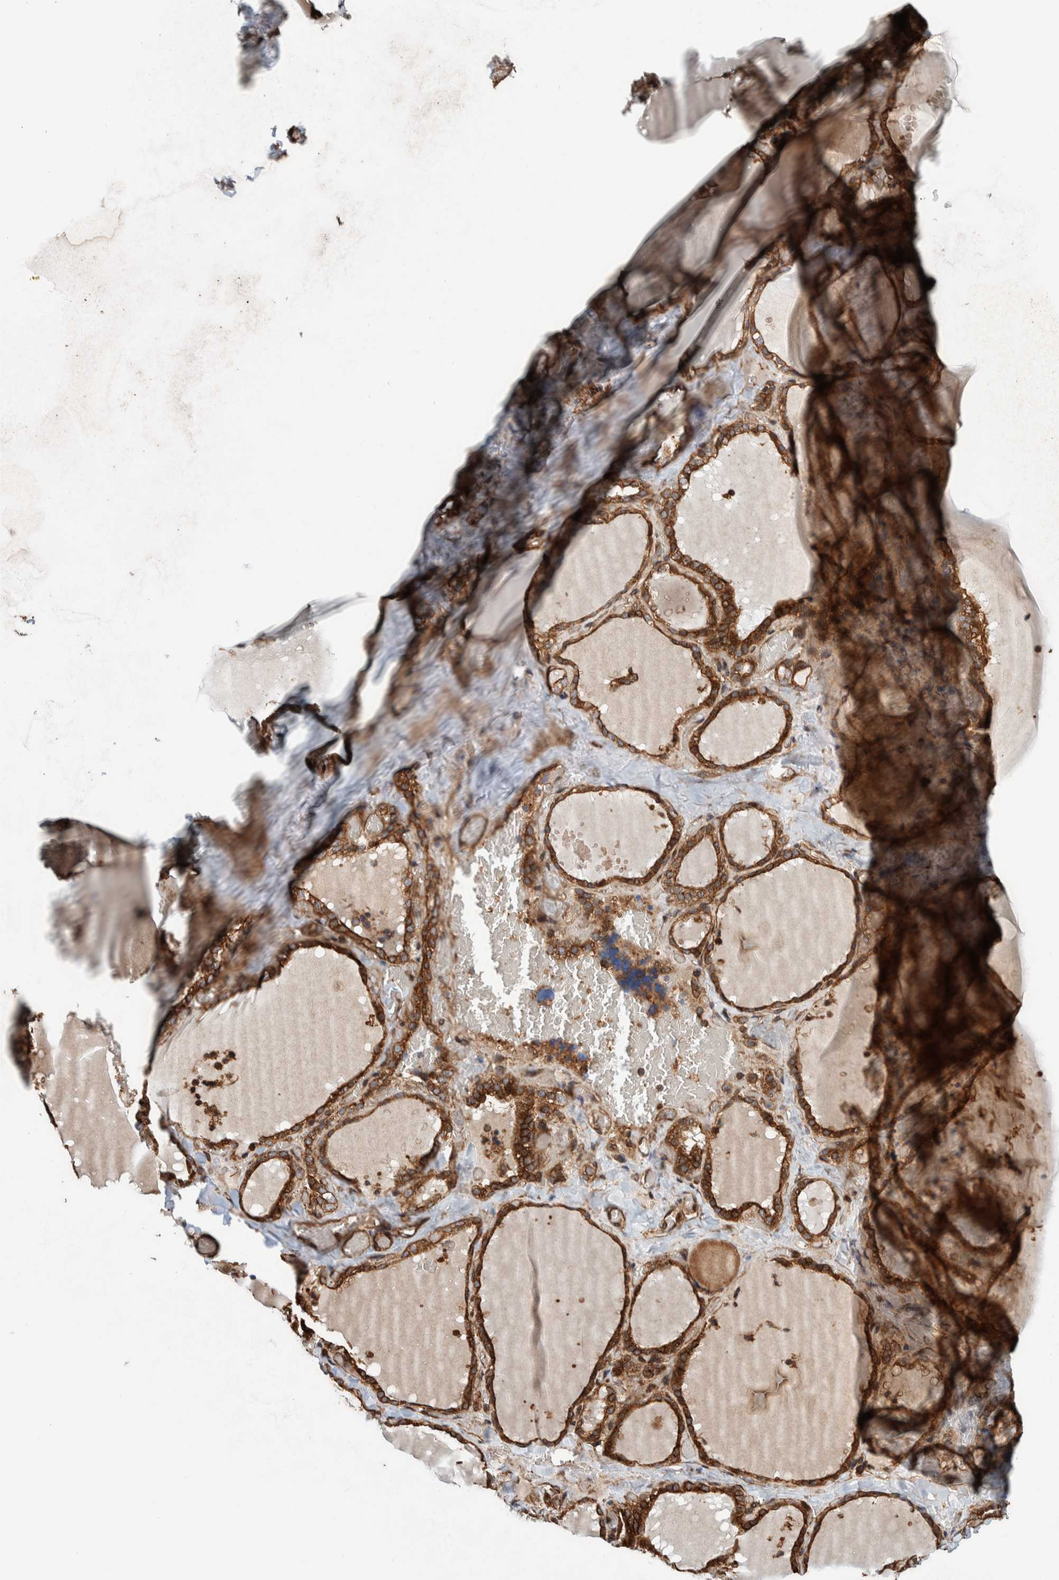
{"staining": {"intensity": "moderate", "quantity": ">75%", "location": "cytoplasmic/membranous"}, "tissue": "thyroid gland", "cell_type": "Glandular cells", "image_type": "normal", "snomed": [{"axis": "morphology", "description": "Normal tissue, NOS"}, {"axis": "topography", "description": "Thyroid gland"}], "caption": "Approximately >75% of glandular cells in normal thyroid gland show moderate cytoplasmic/membranous protein expression as visualized by brown immunohistochemical staining.", "gene": "PKD1L1", "patient": {"sex": "female", "age": 22}}